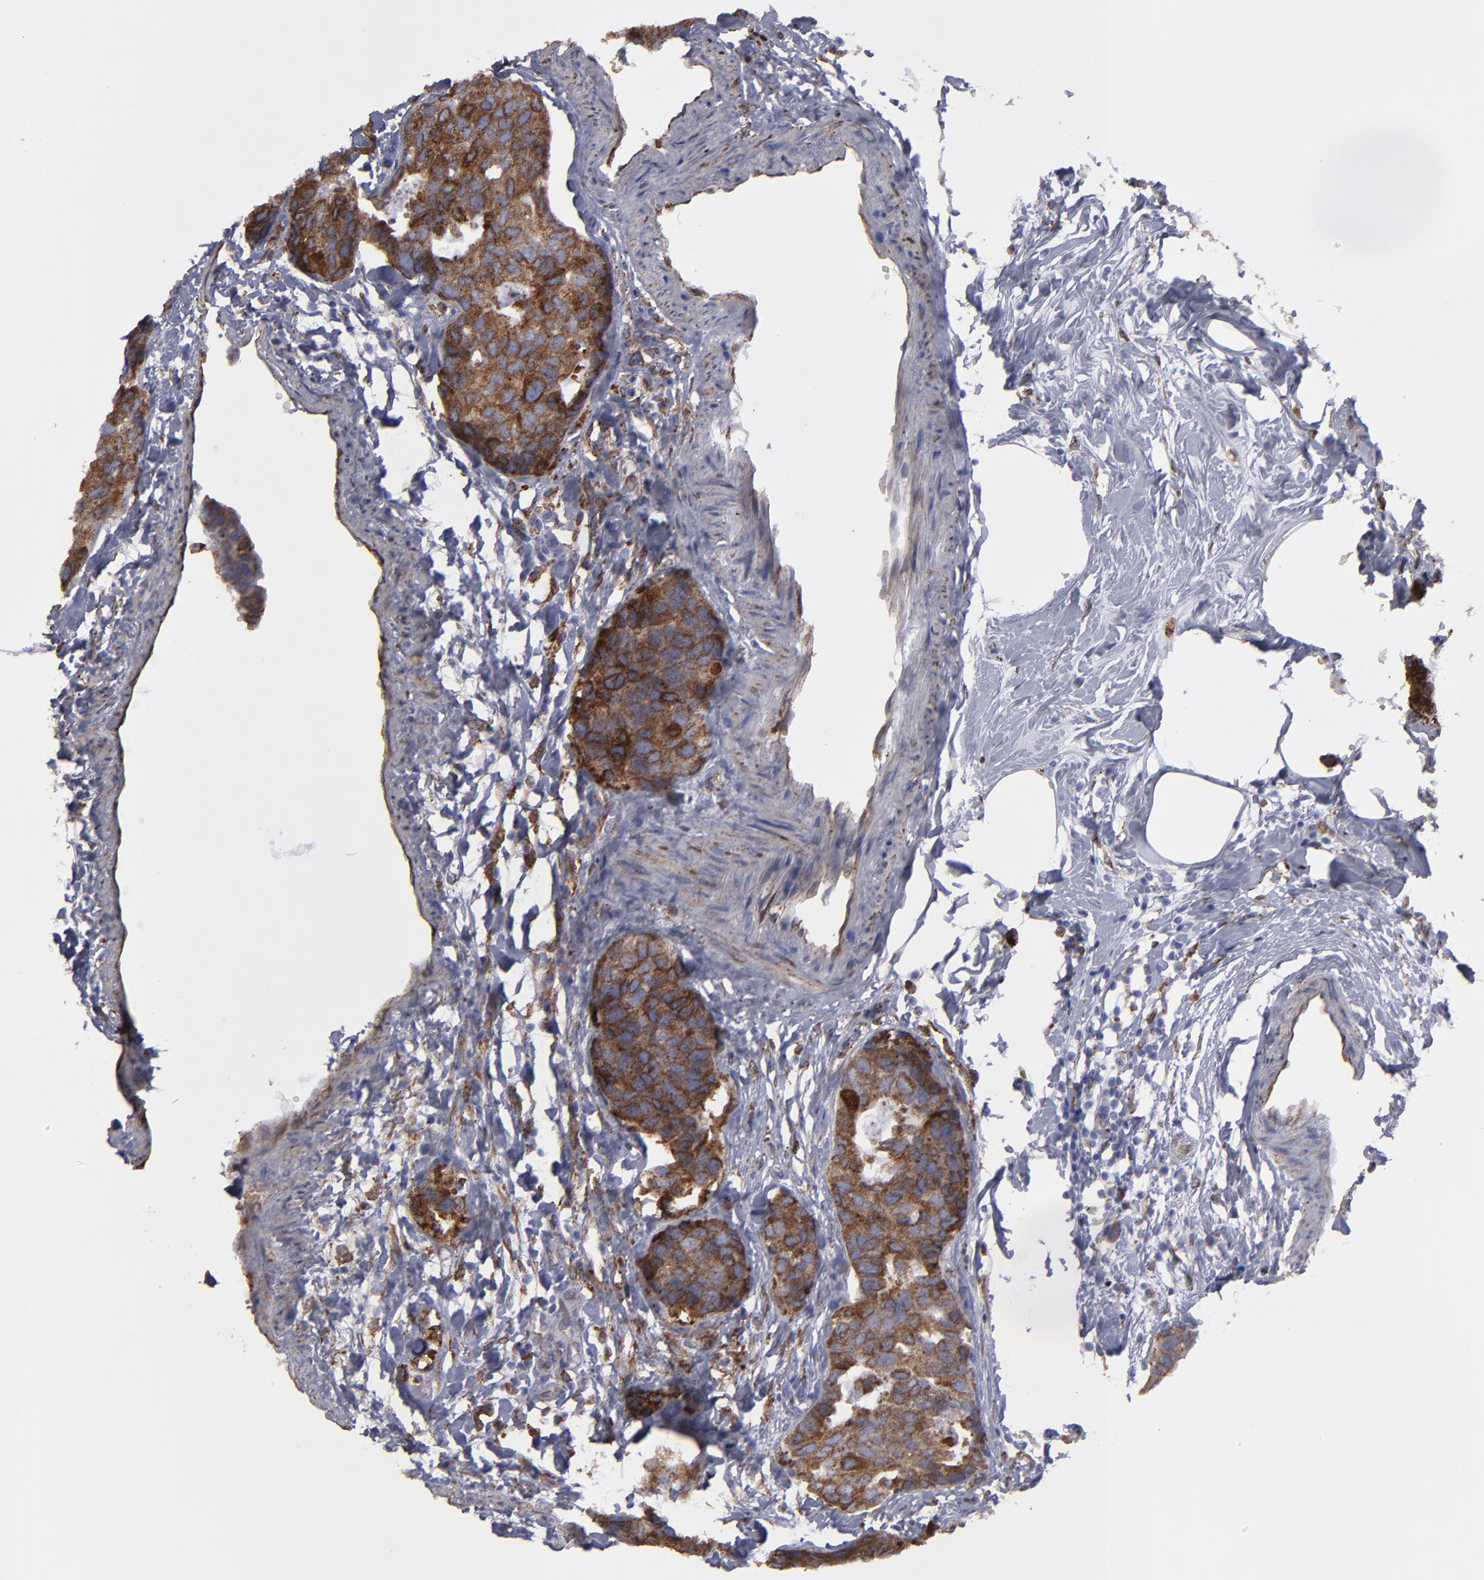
{"staining": {"intensity": "strong", "quantity": ">75%", "location": "cytoplasmic/membranous"}, "tissue": "breast cancer", "cell_type": "Tumor cells", "image_type": "cancer", "snomed": [{"axis": "morphology", "description": "Normal tissue, NOS"}, {"axis": "morphology", "description": "Duct carcinoma"}, {"axis": "topography", "description": "Breast"}], "caption": "The image displays immunohistochemical staining of breast invasive ductal carcinoma. There is strong cytoplasmic/membranous staining is present in approximately >75% of tumor cells. (IHC, brightfield microscopy, high magnification).", "gene": "ERLIN2", "patient": {"sex": "female", "age": 50}}